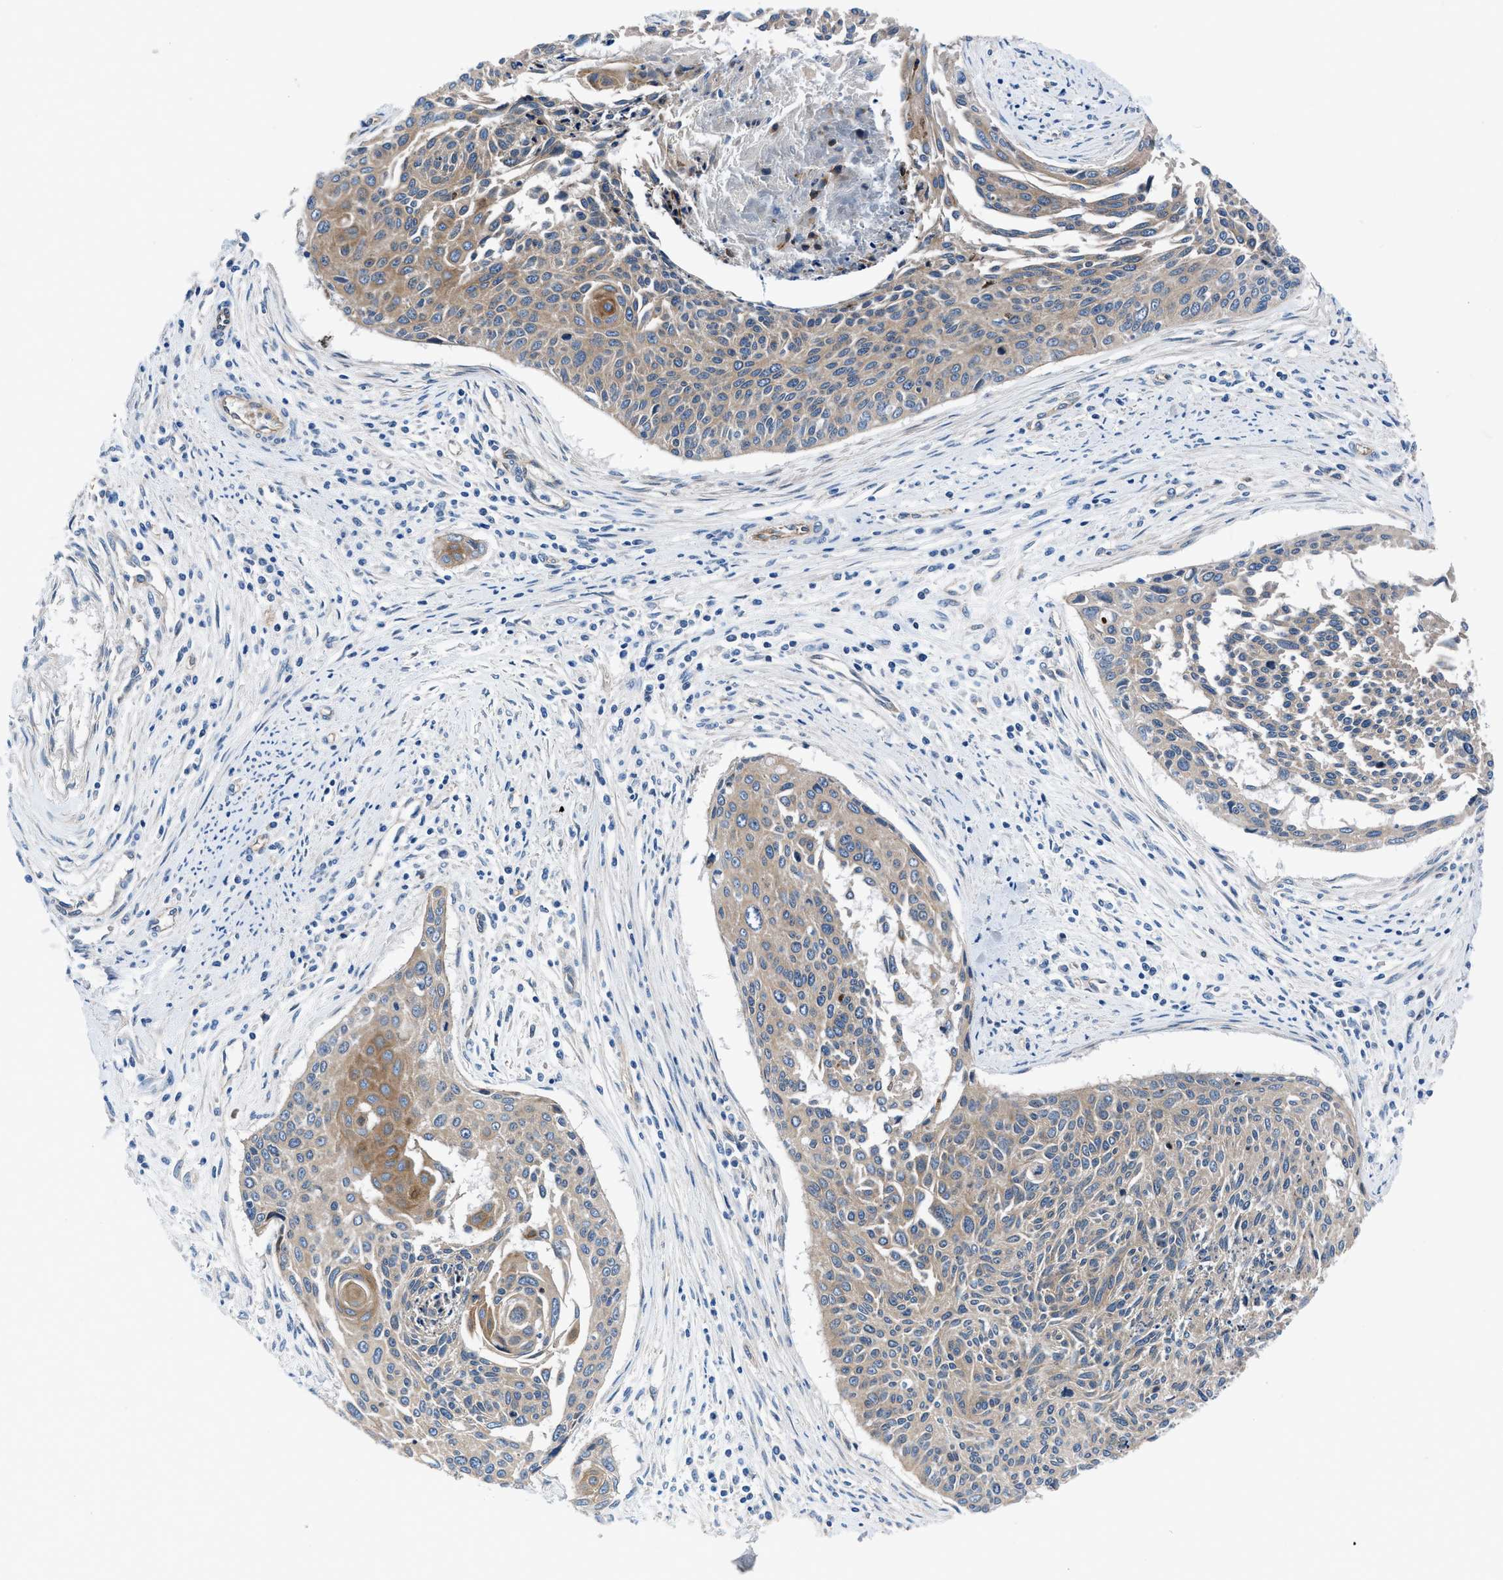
{"staining": {"intensity": "moderate", "quantity": ">75%", "location": "cytoplasmic/membranous"}, "tissue": "cervical cancer", "cell_type": "Tumor cells", "image_type": "cancer", "snomed": [{"axis": "morphology", "description": "Squamous cell carcinoma, NOS"}, {"axis": "topography", "description": "Cervix"}], "caption": "This is a micrograph of IHC staining of cervical squamous cell carcinoma, which shows moderate positivity in the cytoplasmic/membranous of tumor cells.", "gene": "TRIP4", "patient": {"sex": "female", "age": 55}}